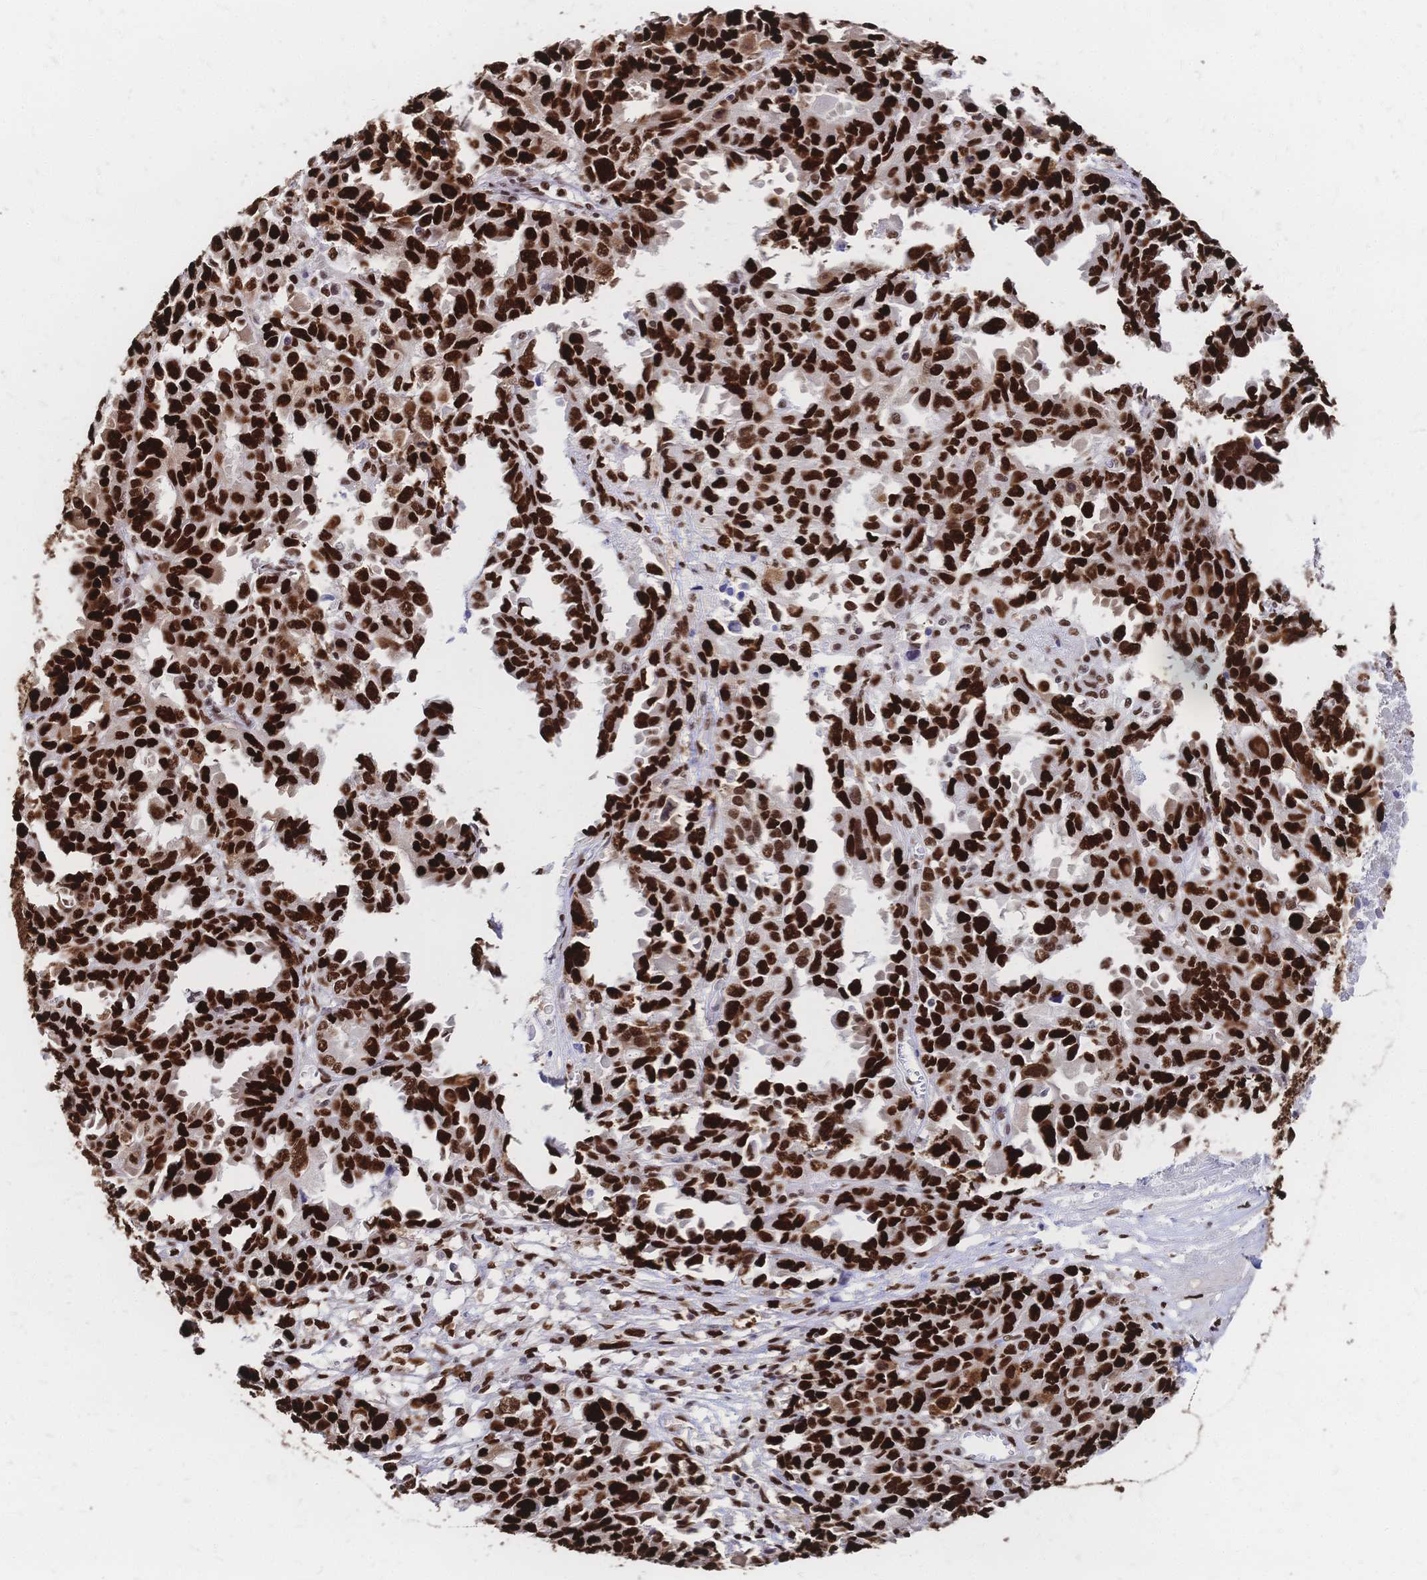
{"staining": {"intensity": "strong", "quantity": ">75%", "location": "cytoplasmic/membranous,nuclear"}, "tissue": "ovarian cancer", "cell_type": "Tumor cells", "image_type": "cancer", "snomed": [{"axis": "morphology", "description": "Adenocarcinoma, NOS"}, {"axis": "morphology", "description": "Carcinoma, endometroid"}, {"axis": "topography", "description": "Ovary"}], "caption": "Immunohistochemistry image of human adenocarcinoma (ovarian) stained for a protein (brown), which reveals high levels of strong cytoplasmic/membranous and nuclear staining in about >75% of tumor cells.", "gene": "HDGF", "patient": {"sex": "female", "age": 72}}